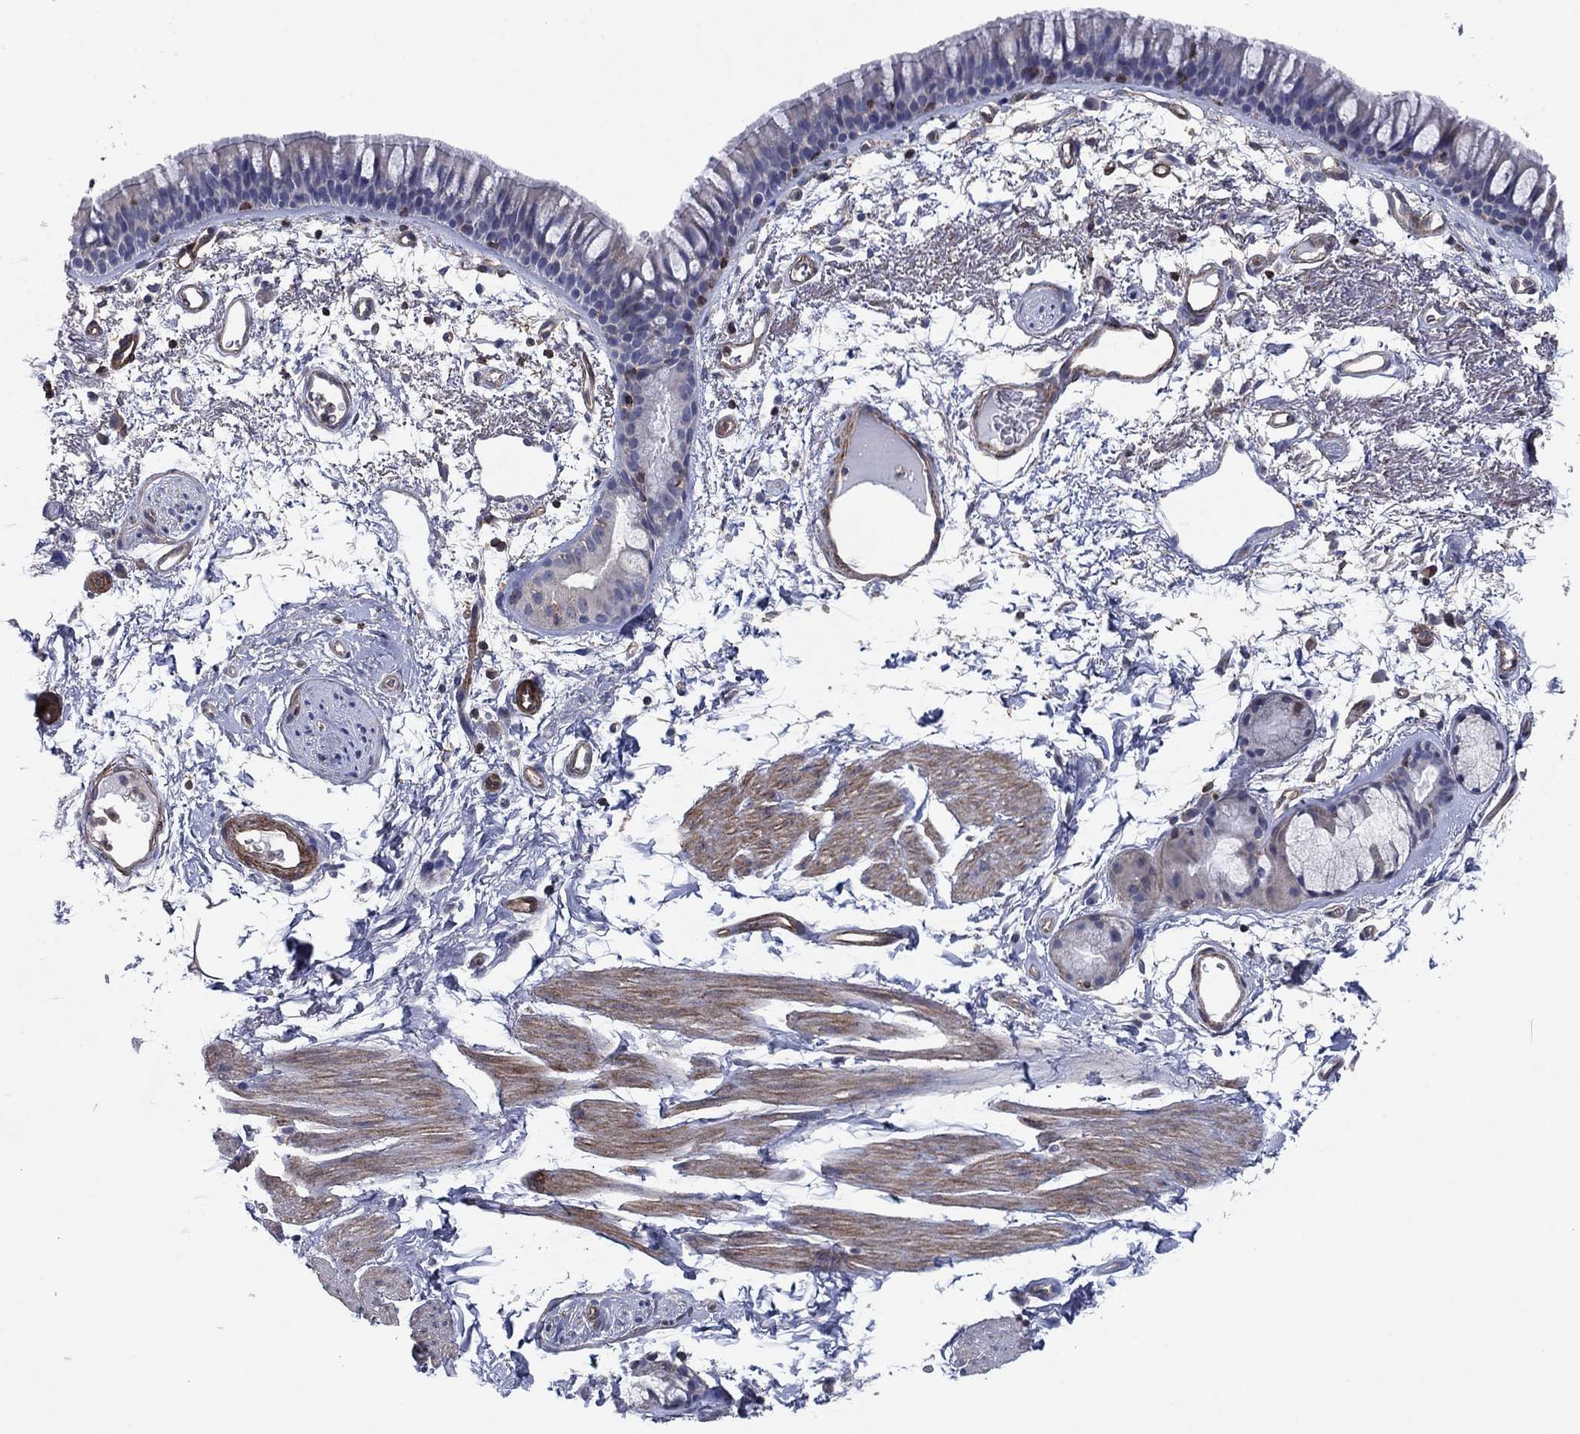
{"staining": {"intensity": "negative", "quantity": "none", "location": "none"}, "tissue": "bronchus", "cell_type": "Respiratory epithelial cells", "image_type": "normal", "snomed": [{"axis": "morphology", "description": "Normal tissue, NOS"}, {"axis": "topography", "description": "Cartilage tissue"}, {"axis": "topography", "description": "Bronchus"}], "caption": "Immunohistochemistry (IHC) image of normal bronchus stained for a protein (brown), which reveals no expression in respiratory epithelial cells.", "gene": "PSD4", "patient": {"sex": "male", "age": 66}}